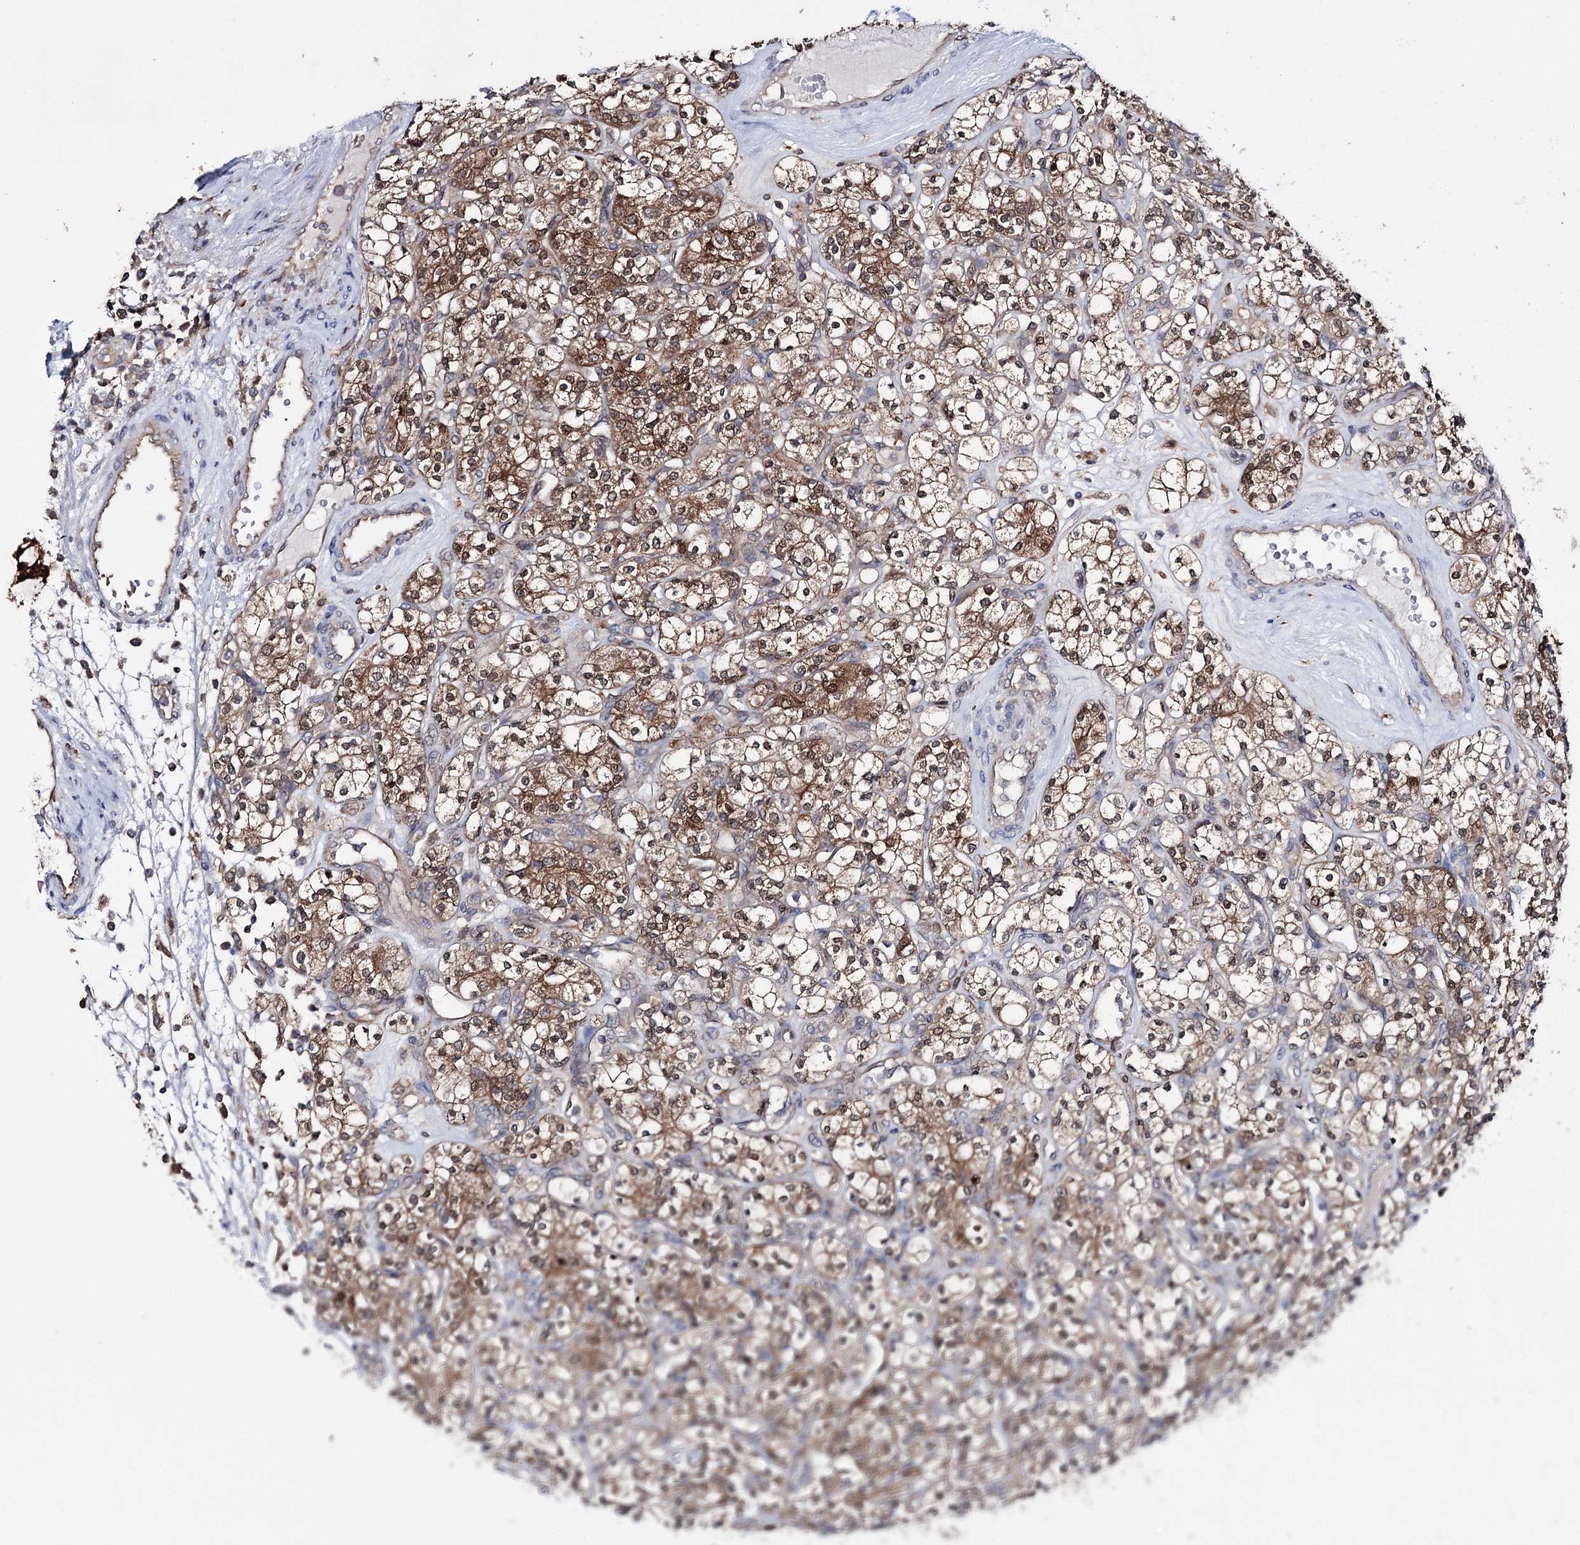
{"staining": {"intensity": "moderate", "quantity": ">75%", "location": "cytoplasmic/membranous,nuclear"}, "tissue": "renal cancer", "cell_type": "Tumor cells", "image_type": "cancer", "snomed": [{"axis": "morphology", "description": "Adenocarcinoma, NOS"}, {"axis": "topography", "description": "Kidney"}], "caption": "Protein staining by IHC shows moderate cytoplasmic/membranous and nuclear positivity in approximately >75% of tumor cells in renal cancer.", "gene": "PTER", "patient": {"sex": "male", "age": 77}}